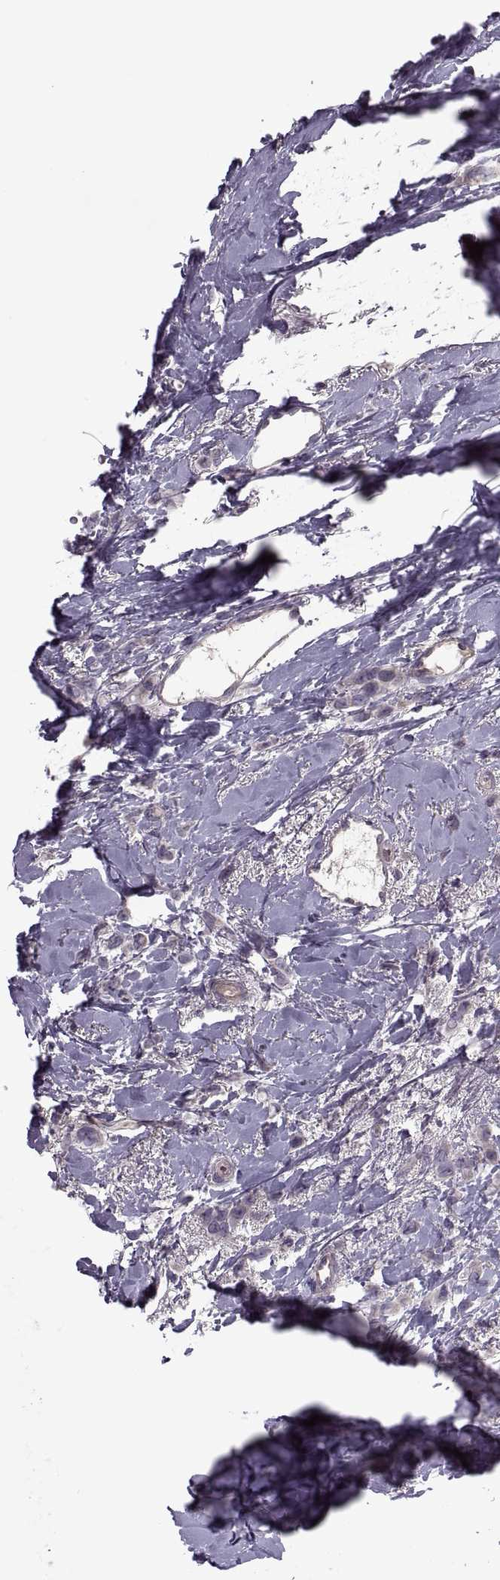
{"staining": {"intensity": "negative", "quantity": "none", "location": "none"}, "tissue": "breast cancer", "cell_type": "Tumor cells", "image_type": "cancer", "snomed": [{"axis": "morphology", "description": "Lobular carcinoma"}, {"axis": "topography", "description": "Breast"}], "caption": "This is an immunohistochemistry histopathology image of human breast cancer (lobular carcinoma). There is no expression in tumor cells.", "gene": "ODF3", "patient": {"sex": "female", "age": 66}}